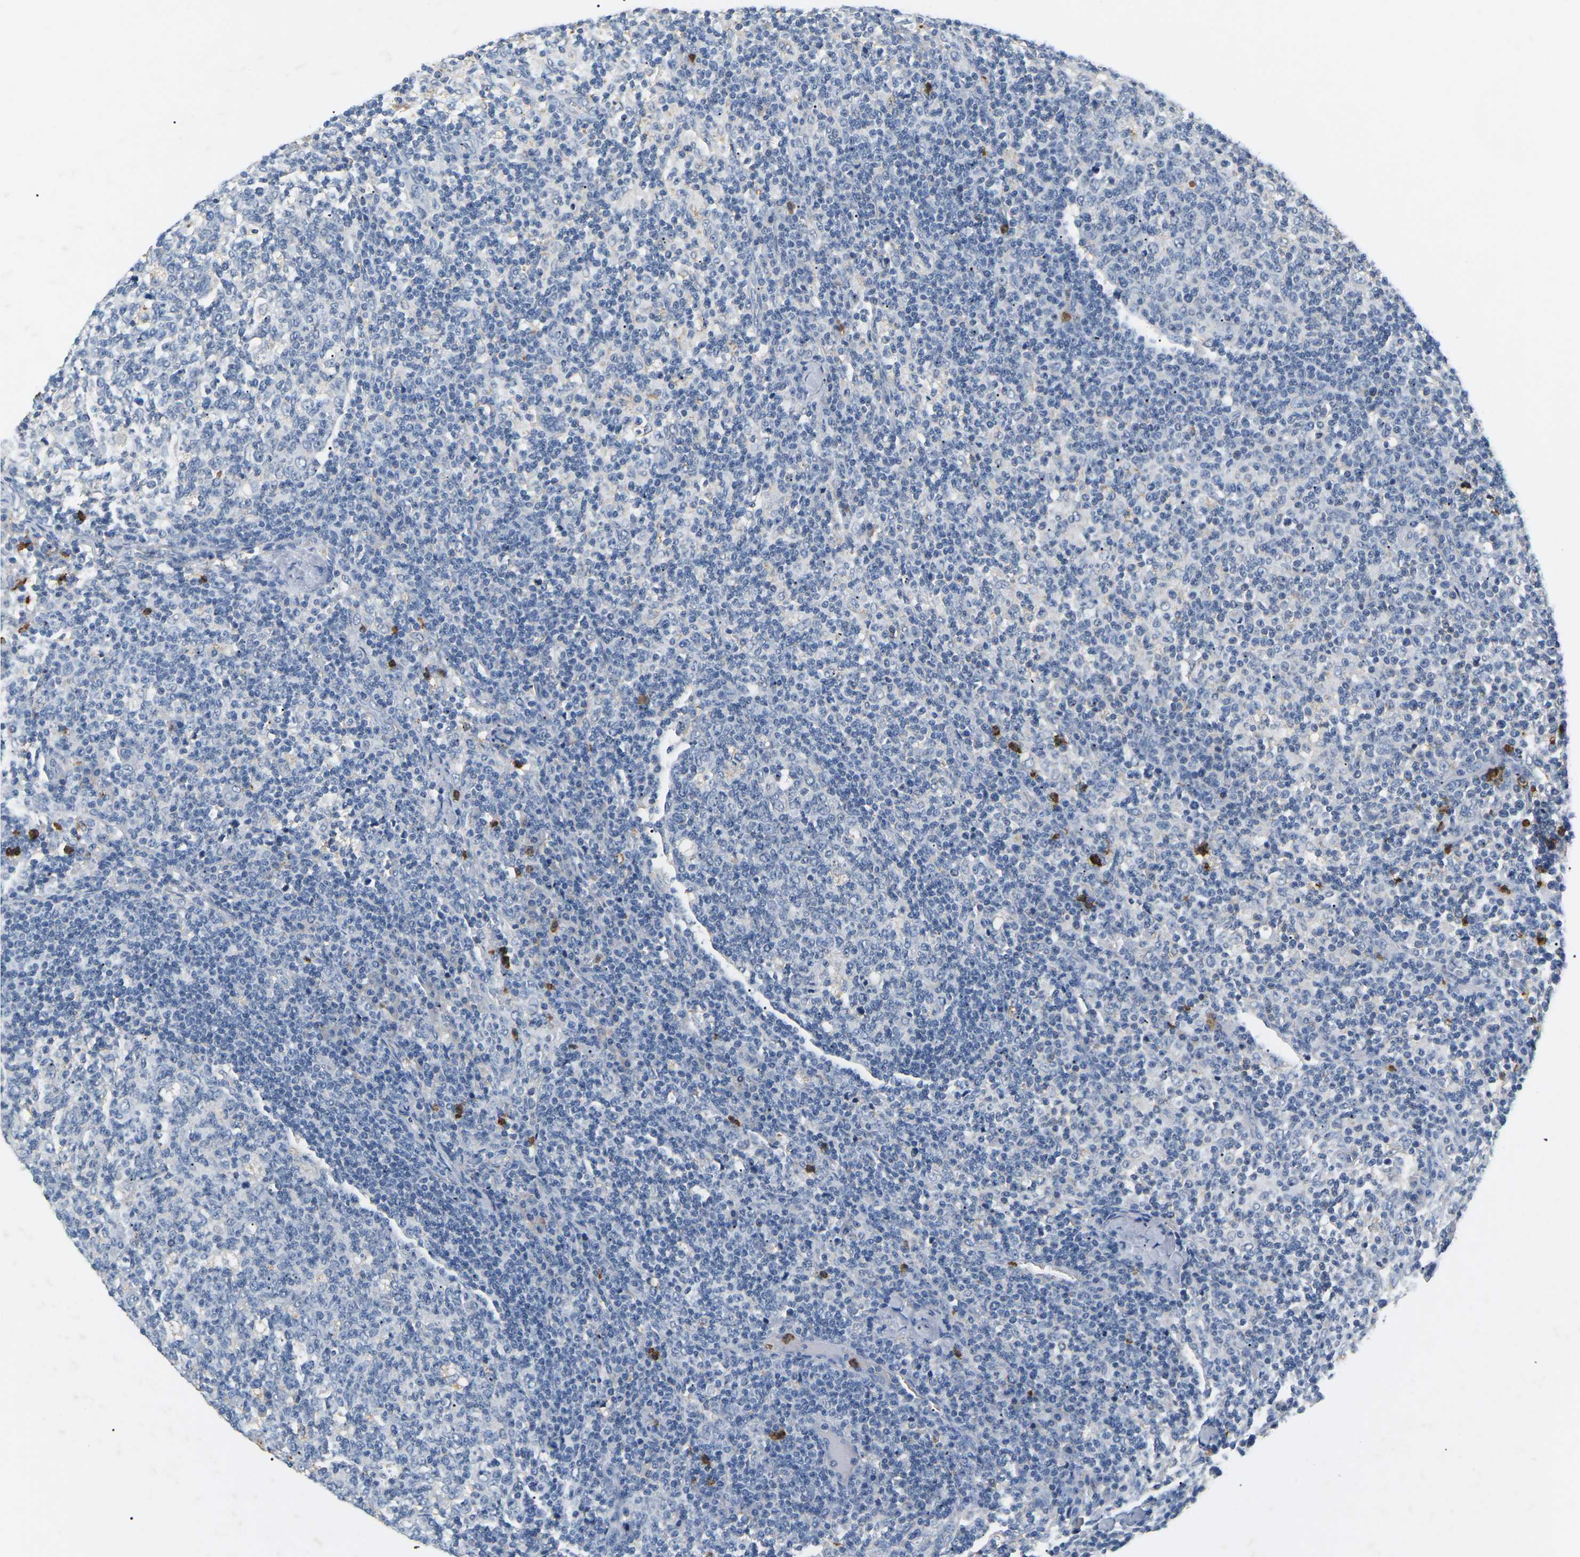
{"staining": {"intensity": "negative", "quantity": "none", "location": "none"}, "tissue": "lymph node", "cell_type": "Germinal center cells", "image_type": "normal", "snomed": [{"axis": "morphology", "description": "Normal tissue, NOS"}, {"axis": "morphology", "description": "Inflammation, NOS"}, {"axis": "topography", "description": "Lymph node"}], "caption": "This is a image of IHC staining of benign lymph node, which shows no expression in germinal center cells.", "gene": "ADM", "patient": {"sex": "male", "age": 55}}